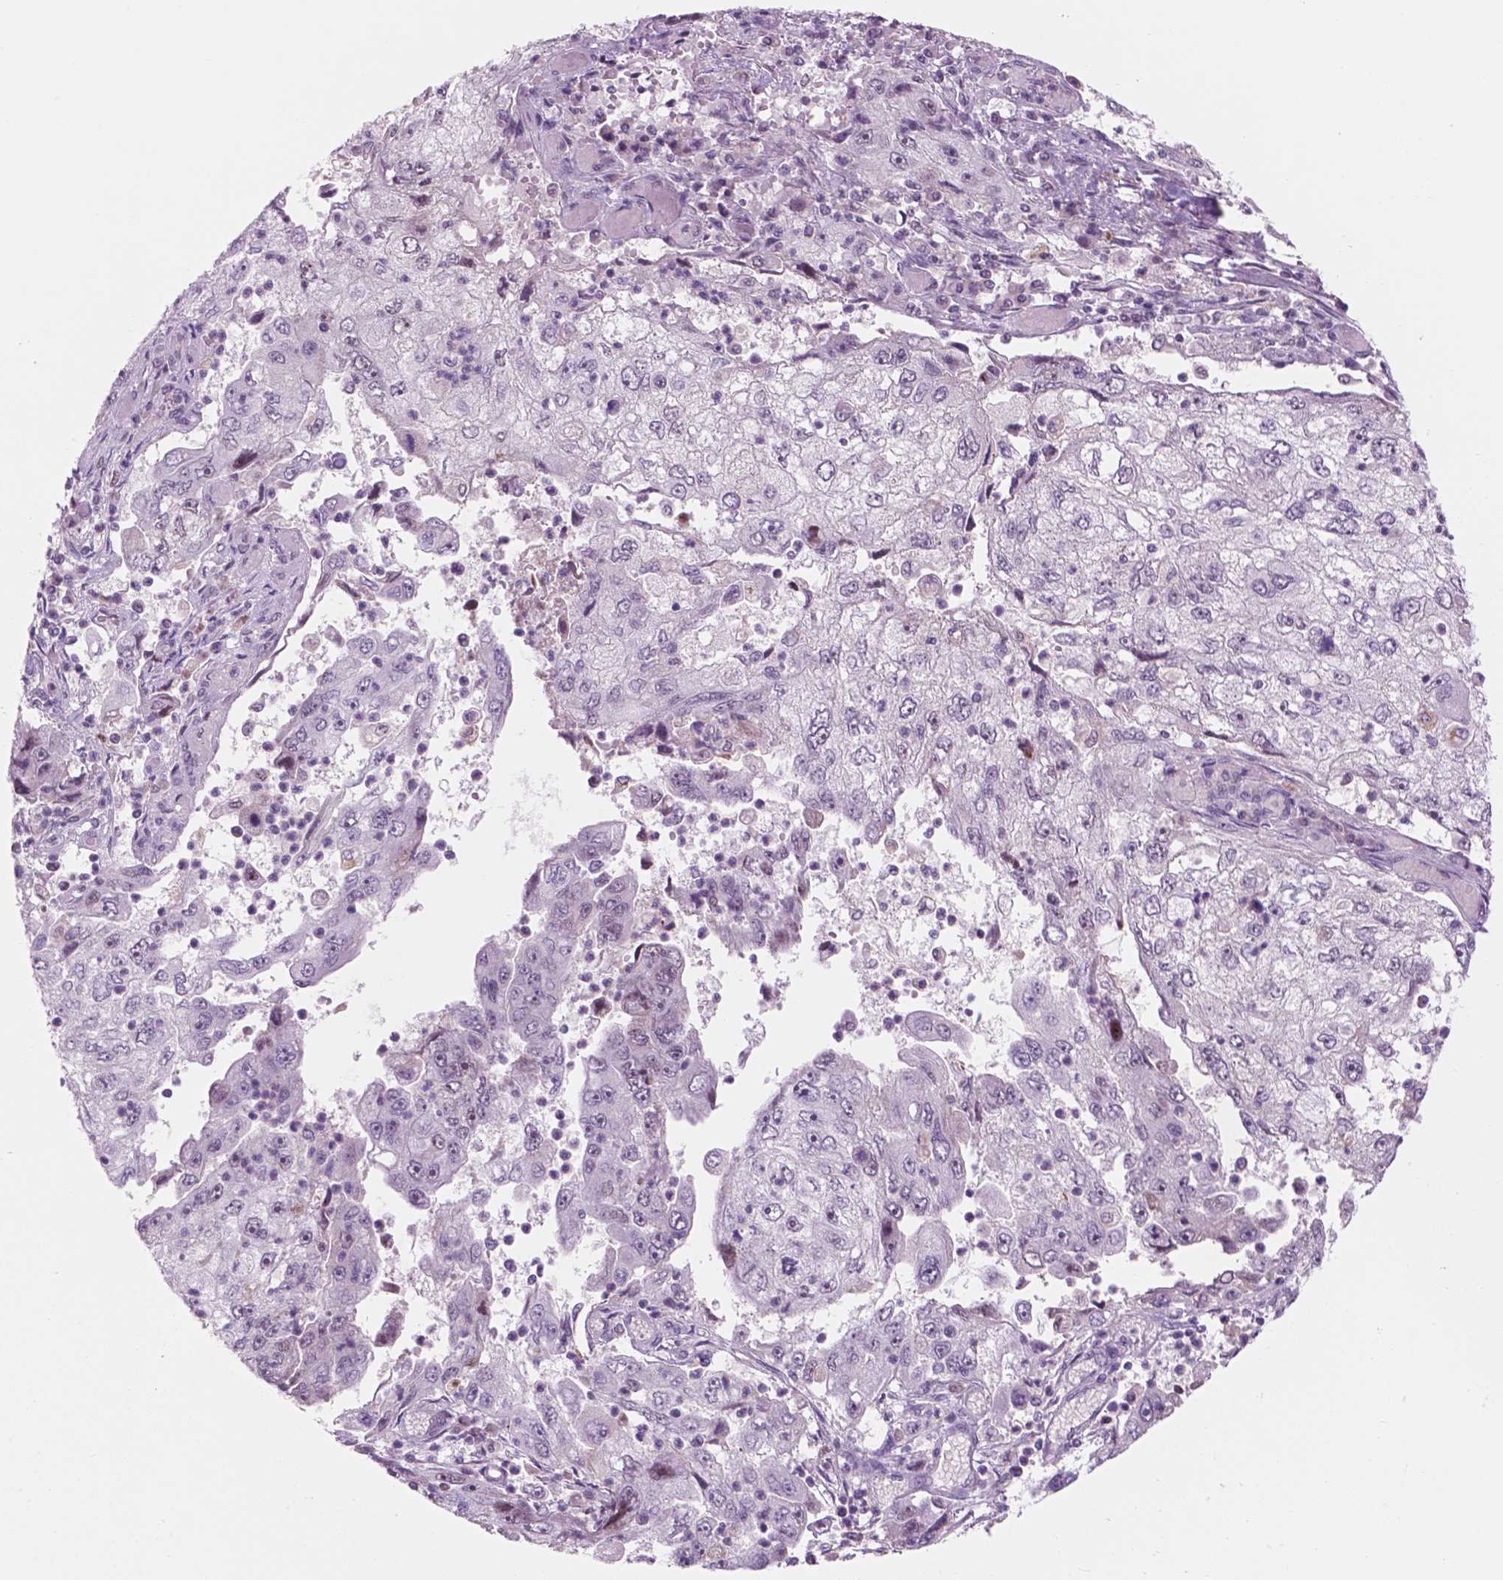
{"staining": {"intensity": "negative", "quantity": "none", "location": "none"}, "tissue": "cervical cancer", "cell_type": "Tumor cells", "image_type": "cancer", "snomed": [{"axis": "morphology", "description": "Squamous cell carcinoma, NOS"}, {"axis": "topography", "description": "Cervix"}], "caption": "Photomicrograph shows no significant protein positivity in tumor cells of cervical squamous cell carcinoma.", "gene": "CTR9", "patient": {"sex": "female", "age": 36}}